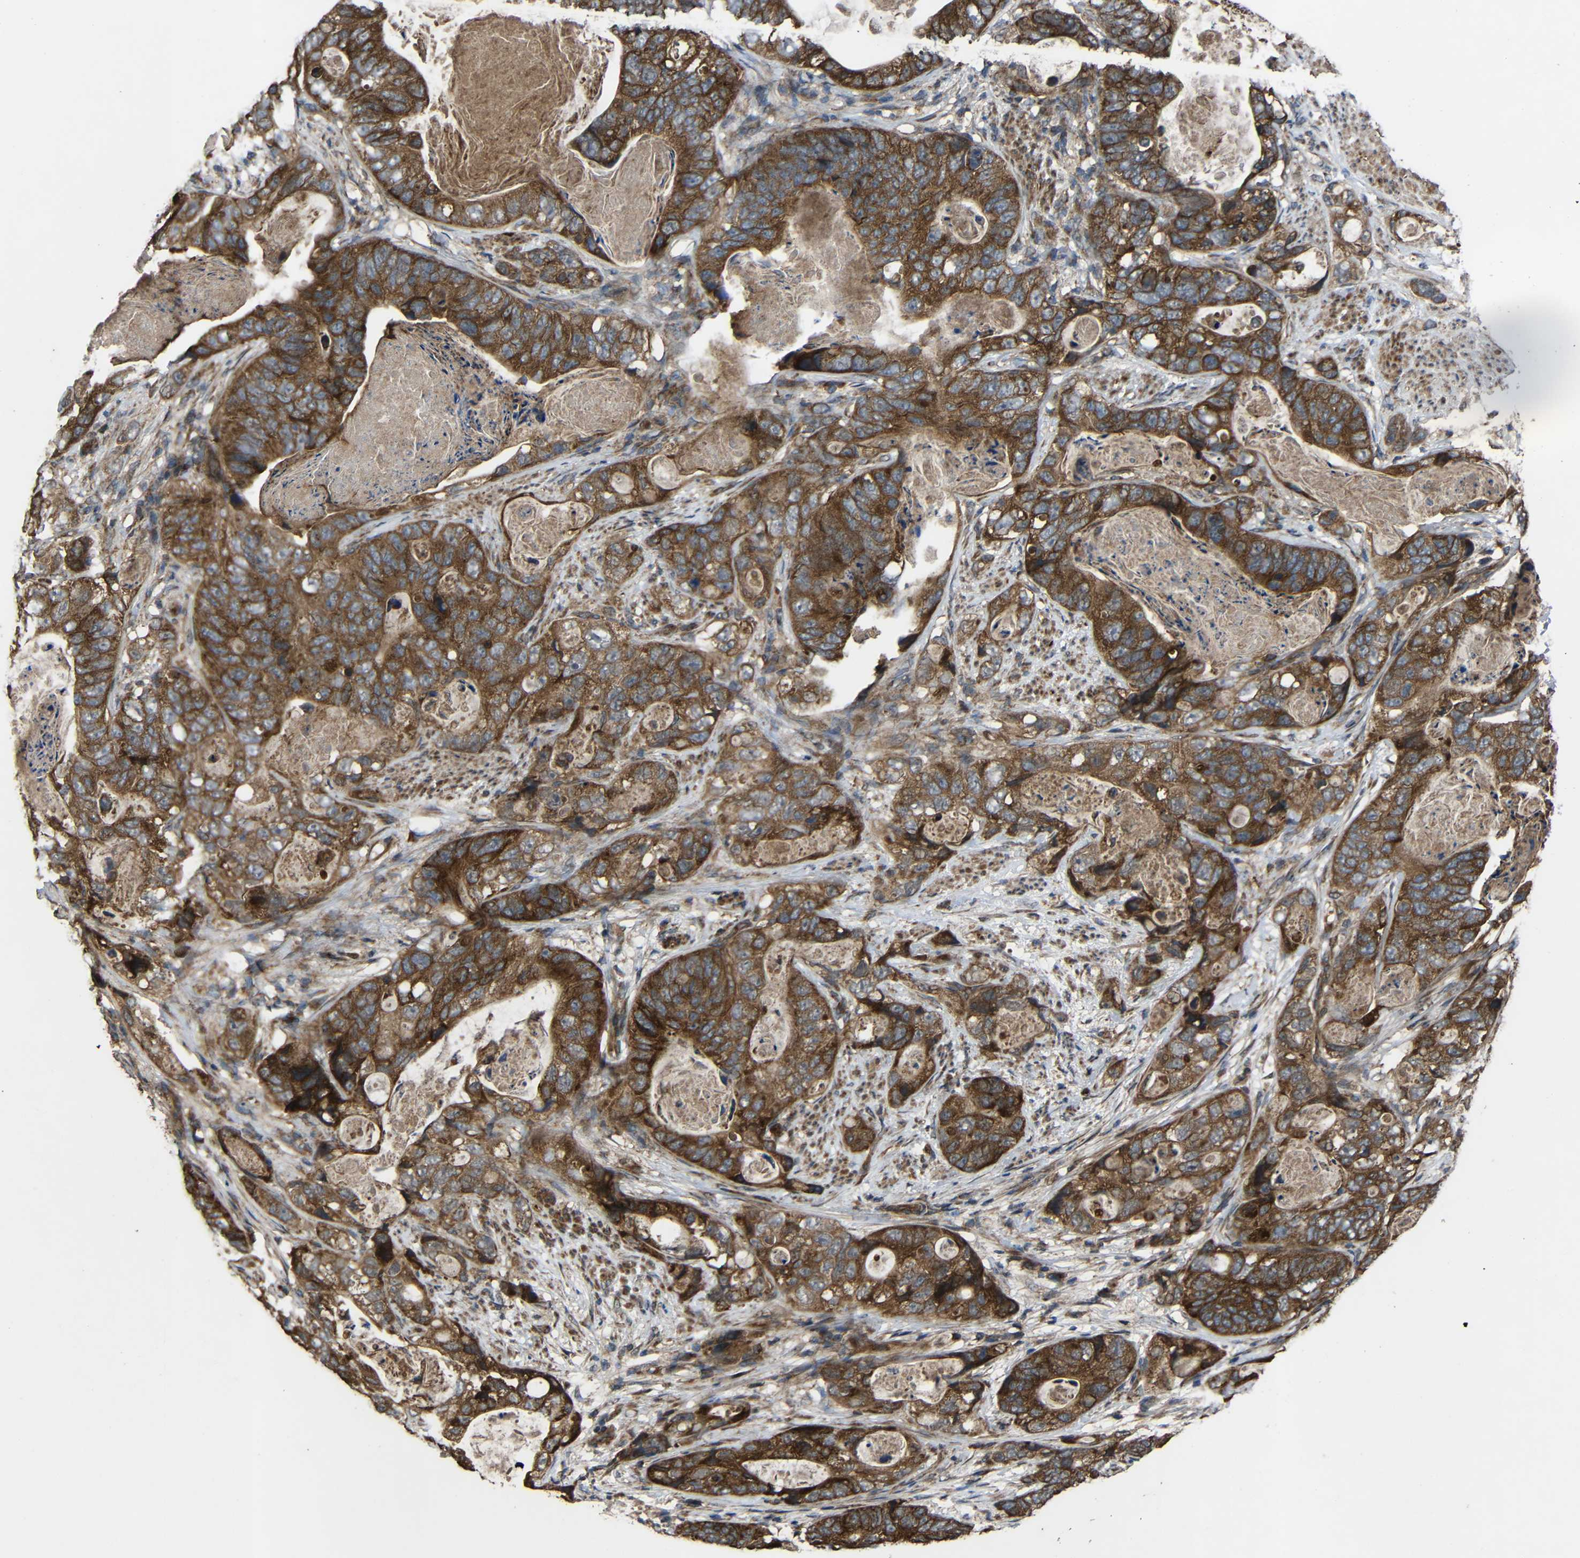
{"staining": {"intensity": "strong", "quantity": ">75%", "location": "cytoplasmic/membranous"}, "tissue": "stomach cancer", "cell_type": "Tumor cells", "image_type": "cancer", "snomed": [{"axis": "morphology", "description": "Adenocarcinoma, NOS"}, {"axis": "topography", "description": "Stomach"}], "caption": "Tumor cells exhibit high levels of strong cytoplasmic/membranous staining in approximately >75% of cells in human stomach cancer (adenocarcinoma).", "gene": "C1GALT1", "patient": {"sex": "female", "age": 89}}